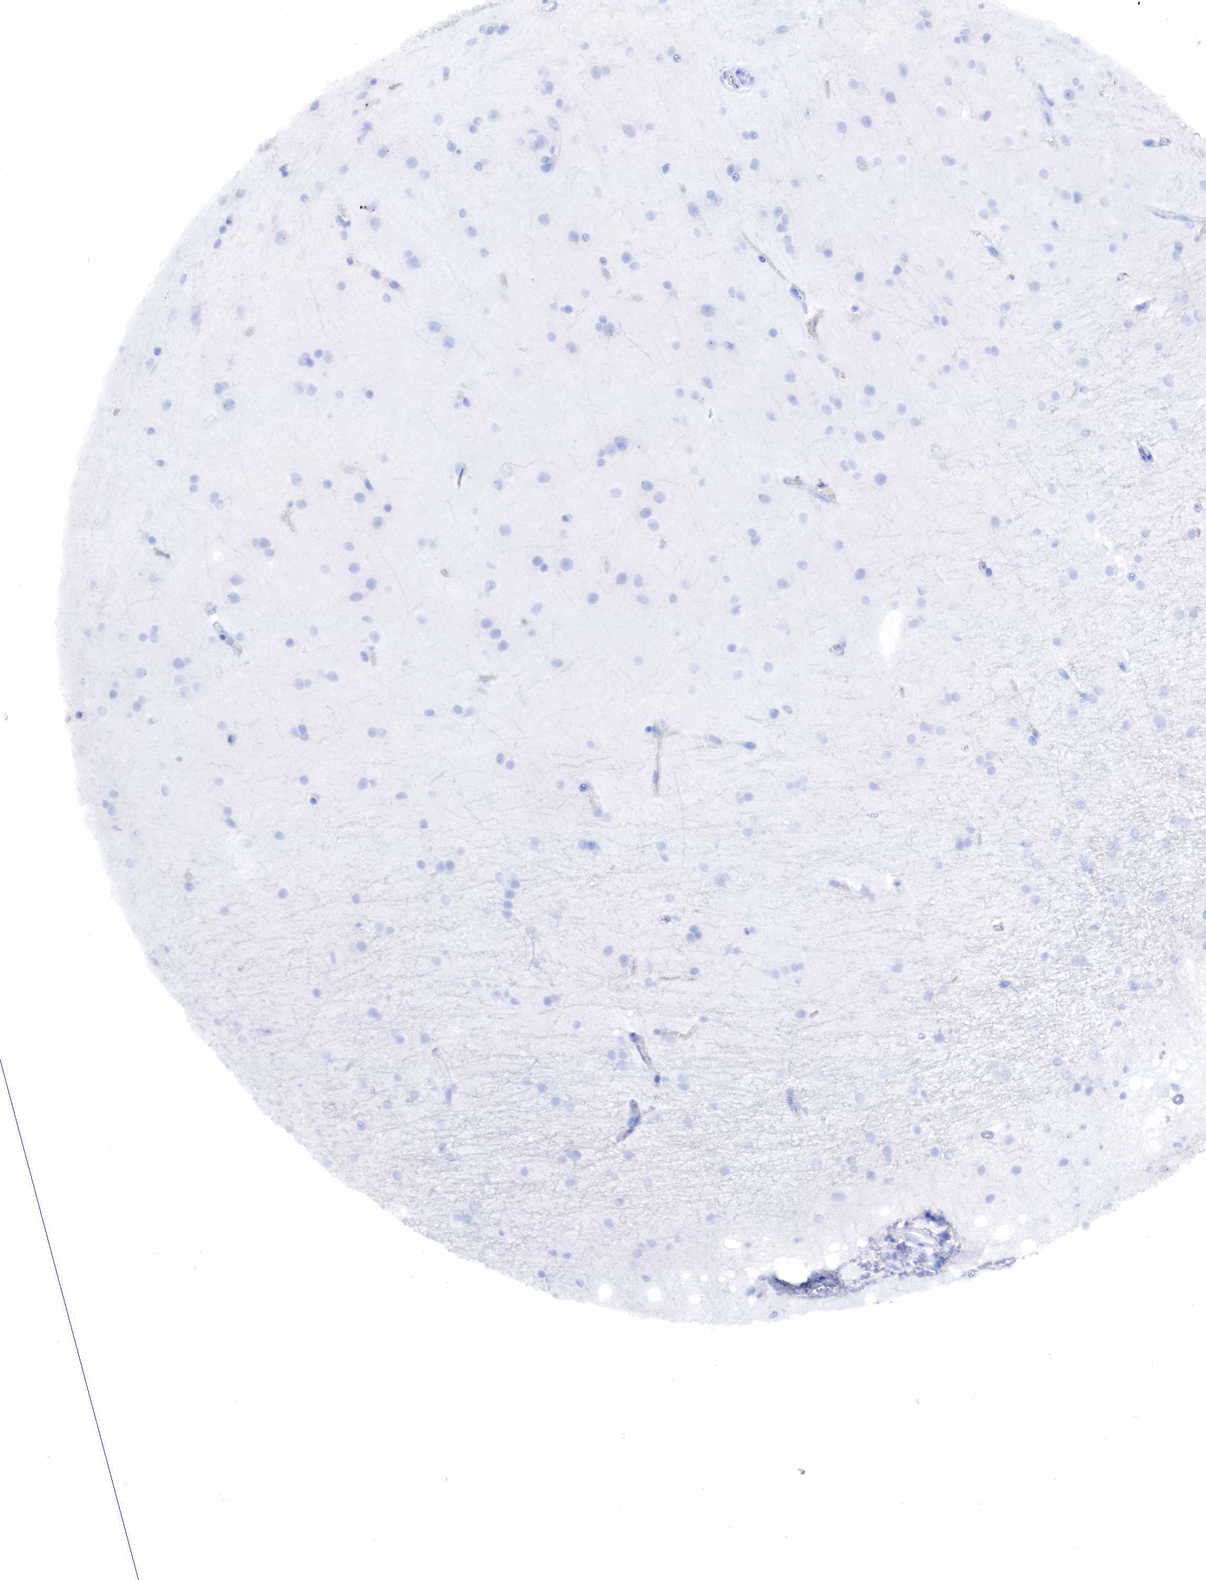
{"staining": {"intensity": "negative", "quantity": "none", "location": "none"}, "tissue": "cerebral cortex", "cell_type": "Endothelial cells", "image_type": "normal", "snomed": [{"axis": "morphology", "description": "Normal tissue, NOS"}, {"axis": "topography", "description": "Cerebral cortex"}, {"axis": "topography", "description": "Hippocampus"}], "caption": "DAB immunohistochemical staining of unremarkable human cerebral cortex reveals no significant expression in endothelial cells. (DAB immunohistochemistry (IHC) visualized using brightfield microscopy, high magnification).", "gene": "CD79A", "patient": {"sex": "female", "age": 19}}